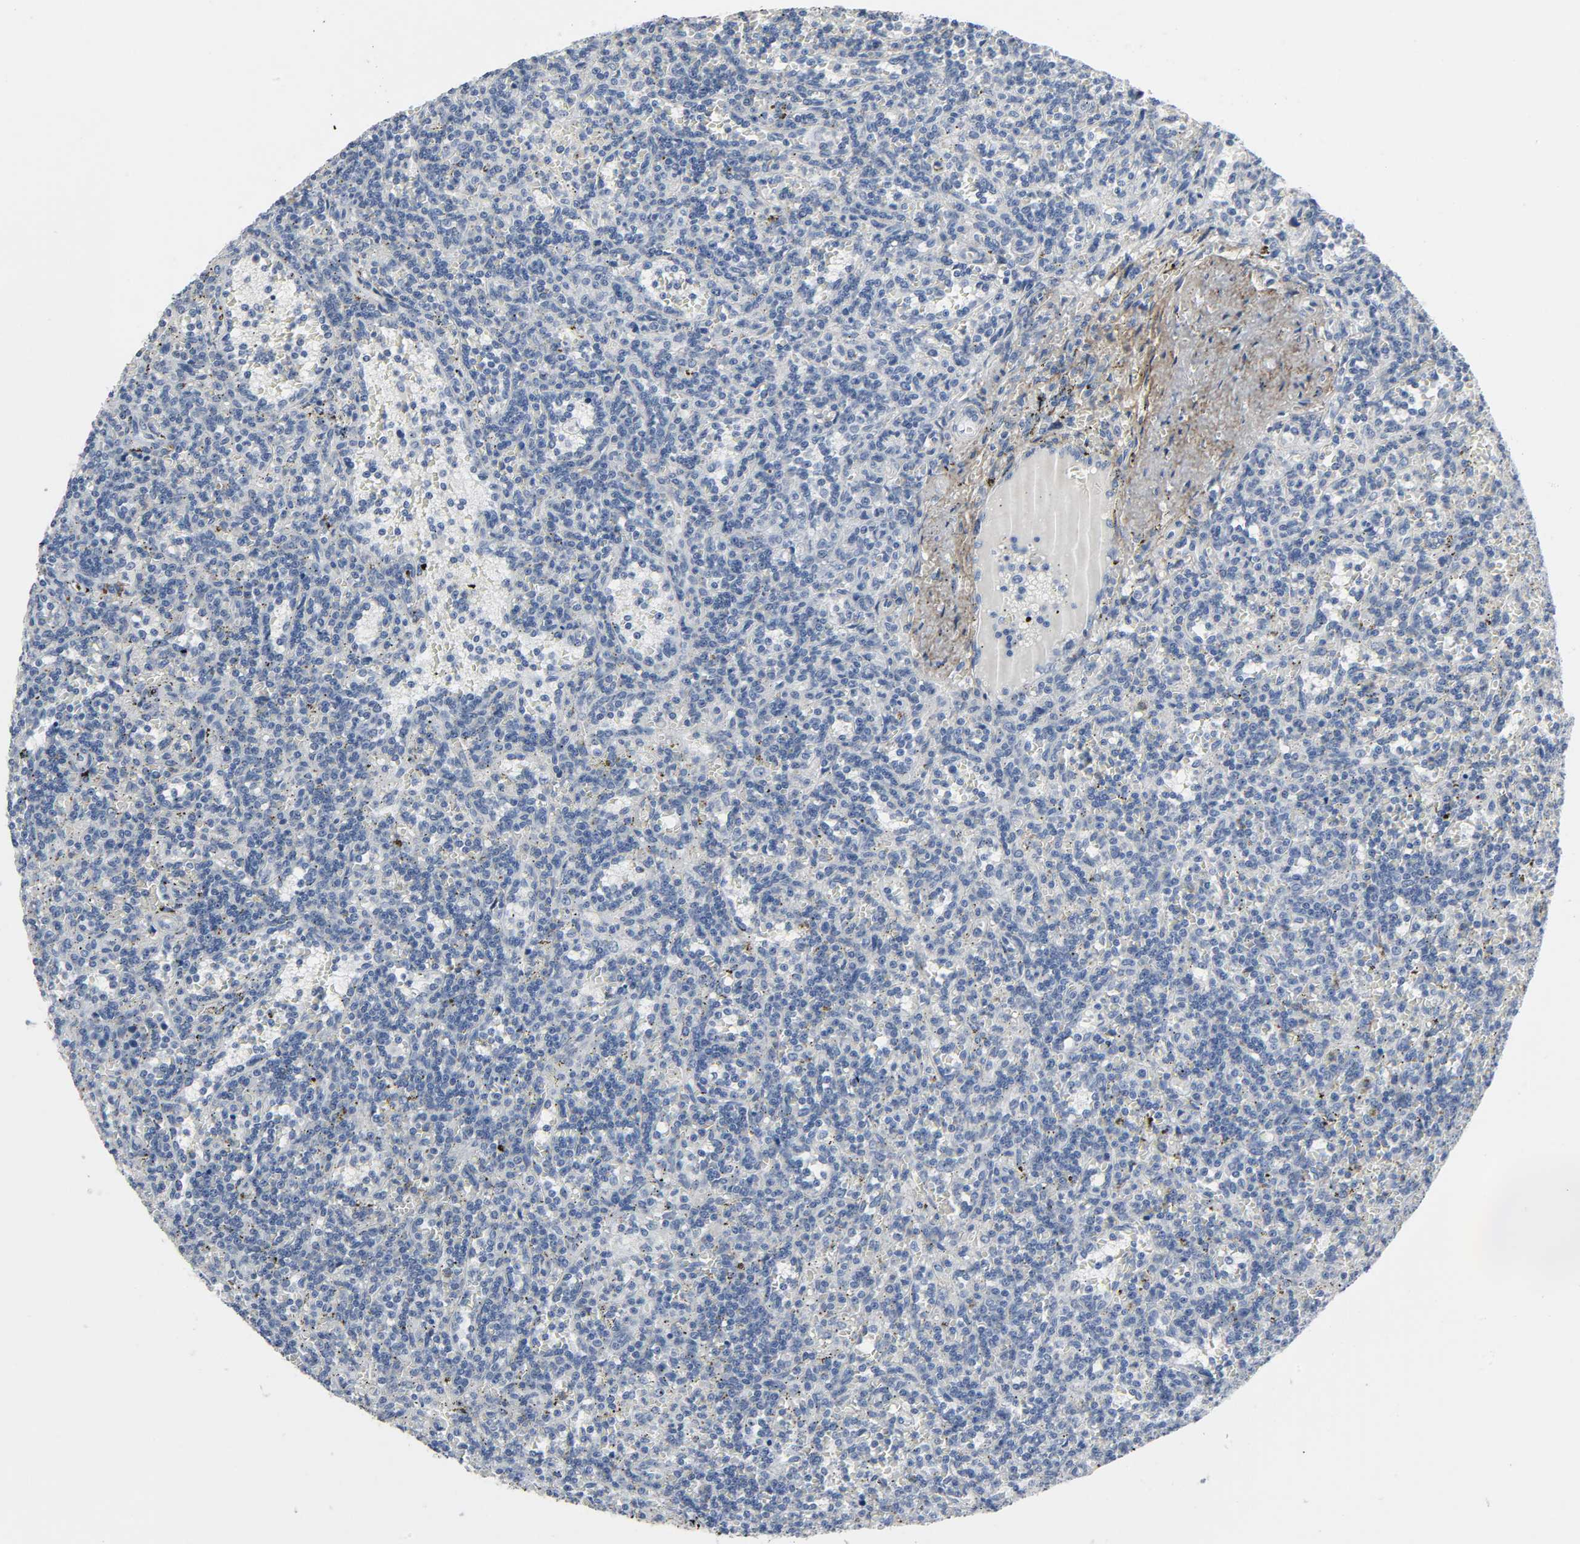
{"staining": {"intensity": "negative", "quantity": "none", "location": "none"}, "tissue": "lymphoma", "cell_type": "Tumor cells", "image_type": "cancer", "snomed": [{"axis": "morphology", "description": "Malignant lymphoma, non-Hodgkin's type, Low grade"}, {"axis": "topography", "description": "Spleen"}], "caption": "Immunohistochemistry (IHC) photomicrograph of lymphoma stained for a protein (brown), which exhibits no positivity in tumor cells.", "gene": "FBLN5", "patient": {"sex": "male", "age": 73}}